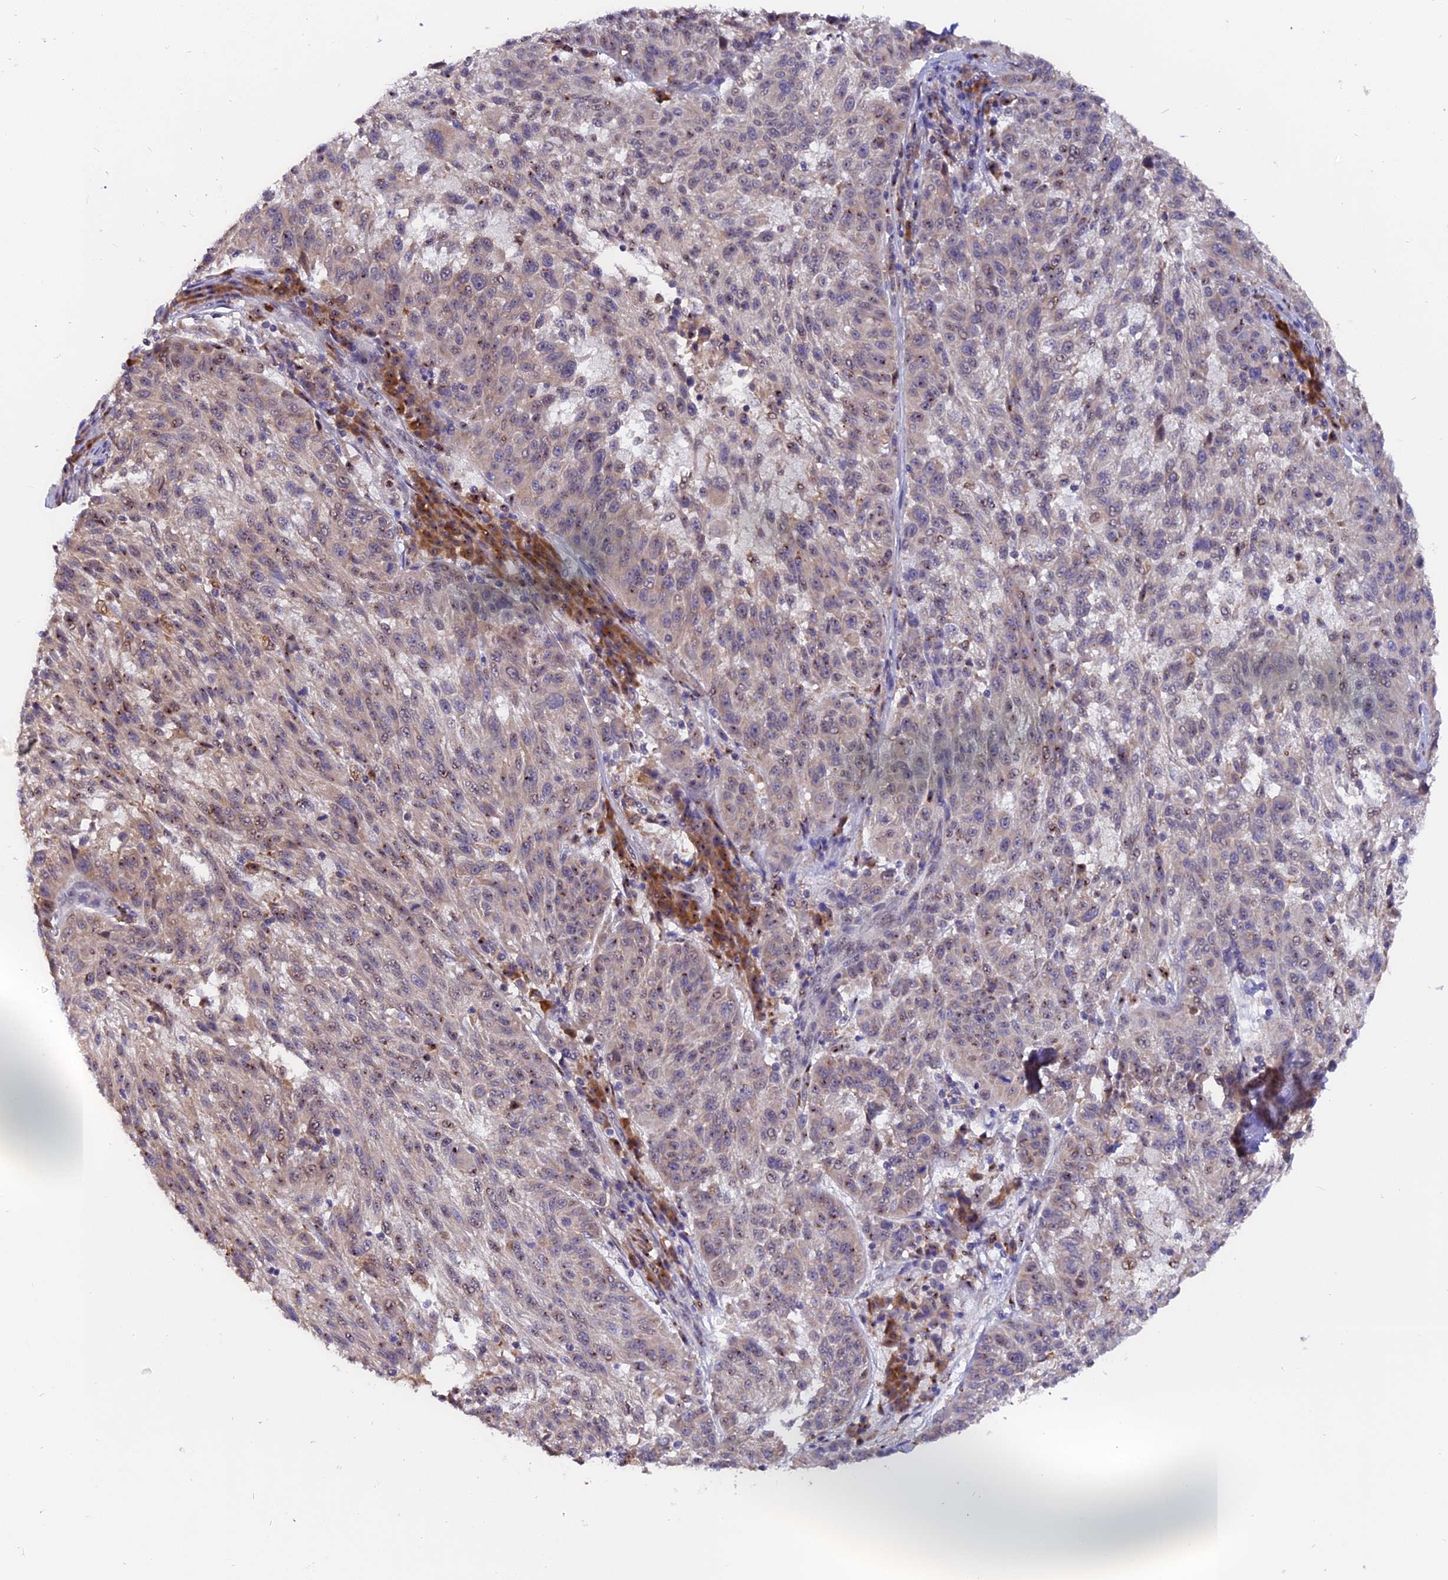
{"staining": {"intensity": "weak", "quantity": "25%-75%", "location": "nuclear"}, "tissue": "melanoma", "cell_type": "Tumor cells", "image_type": "cancer", "snomed": [{"axis": "morphology", "description": "Malignant melanoma, NOS"}, {"axis": "topography", "description": "Skin"}], "caption": "The histopathology image shows a brown stain indicating the presence of a protein in the nuclear of tumor cells in malignant melanoma.", "gene": "FAM118B", "patient": {"sex": "male", "age": 53}}